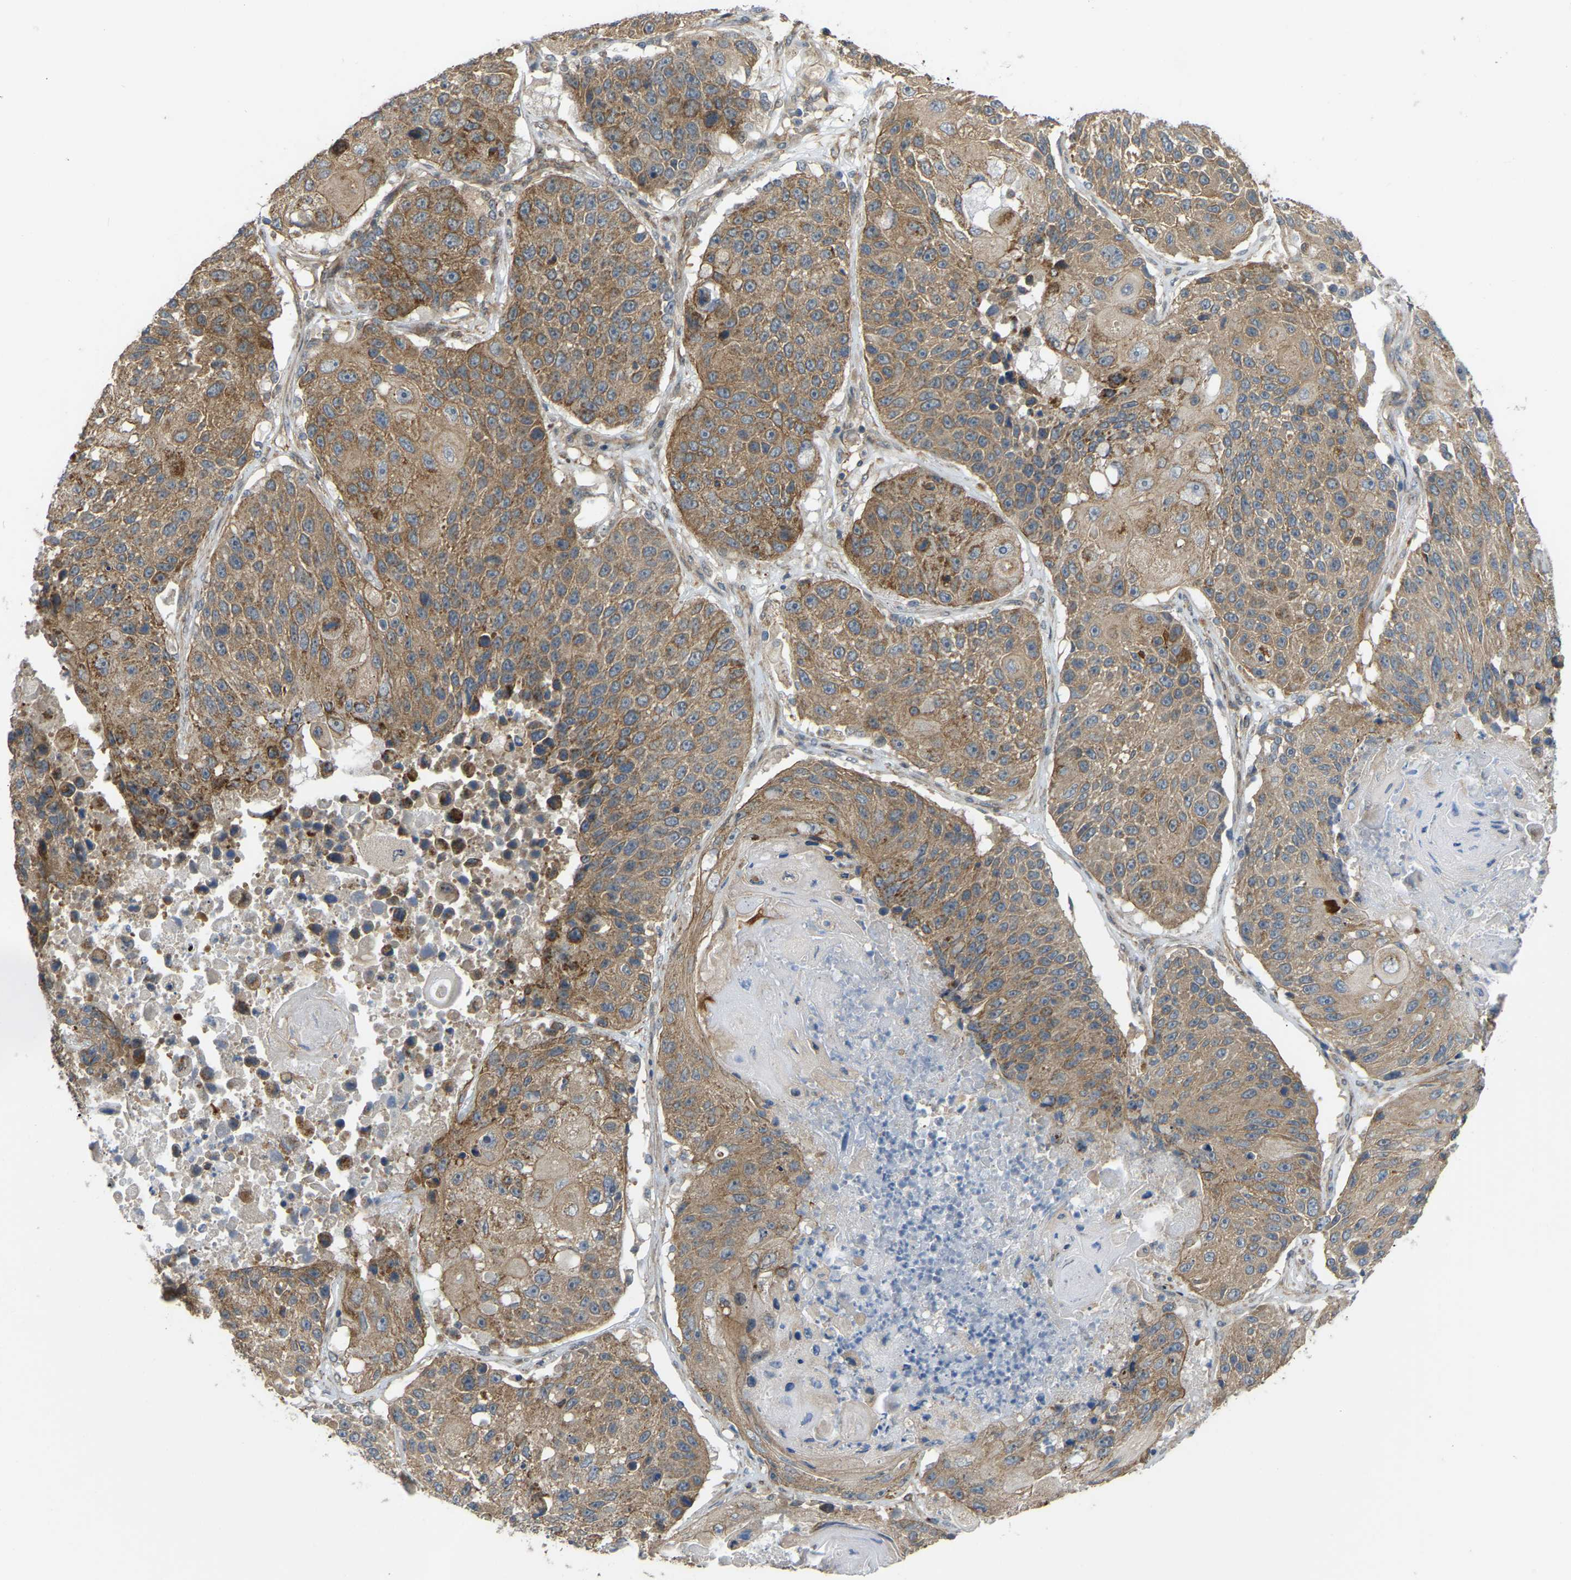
{"staining": {"intensity": "moderate", "quantity": ">75%", "location": "cytoplasmic/membranous"}, "tissue": "lung cancer", "cell_type": "Tumor cells", "image_type": "cancer", "snomed": [{"axis": "morphology", "description": "Squamous cell carcinoma, NOS"}, {"axis": "topography", "description": "Lung"}], "caption": "The histopathology image reveals immunohistochemical staining of squamous cell carcinoma (lung). There is moderate cytoplasmic/membranous expression is present in about >75% of tumor cells. The staining is performed using DAB (3,3'-diaminobenzidine) brown chromogen to label protein expression. The nuclei are counter-stained blue using hematoxylin.", "gene": "C21orf91", "patient": {"sex": "male", "age": 61}}